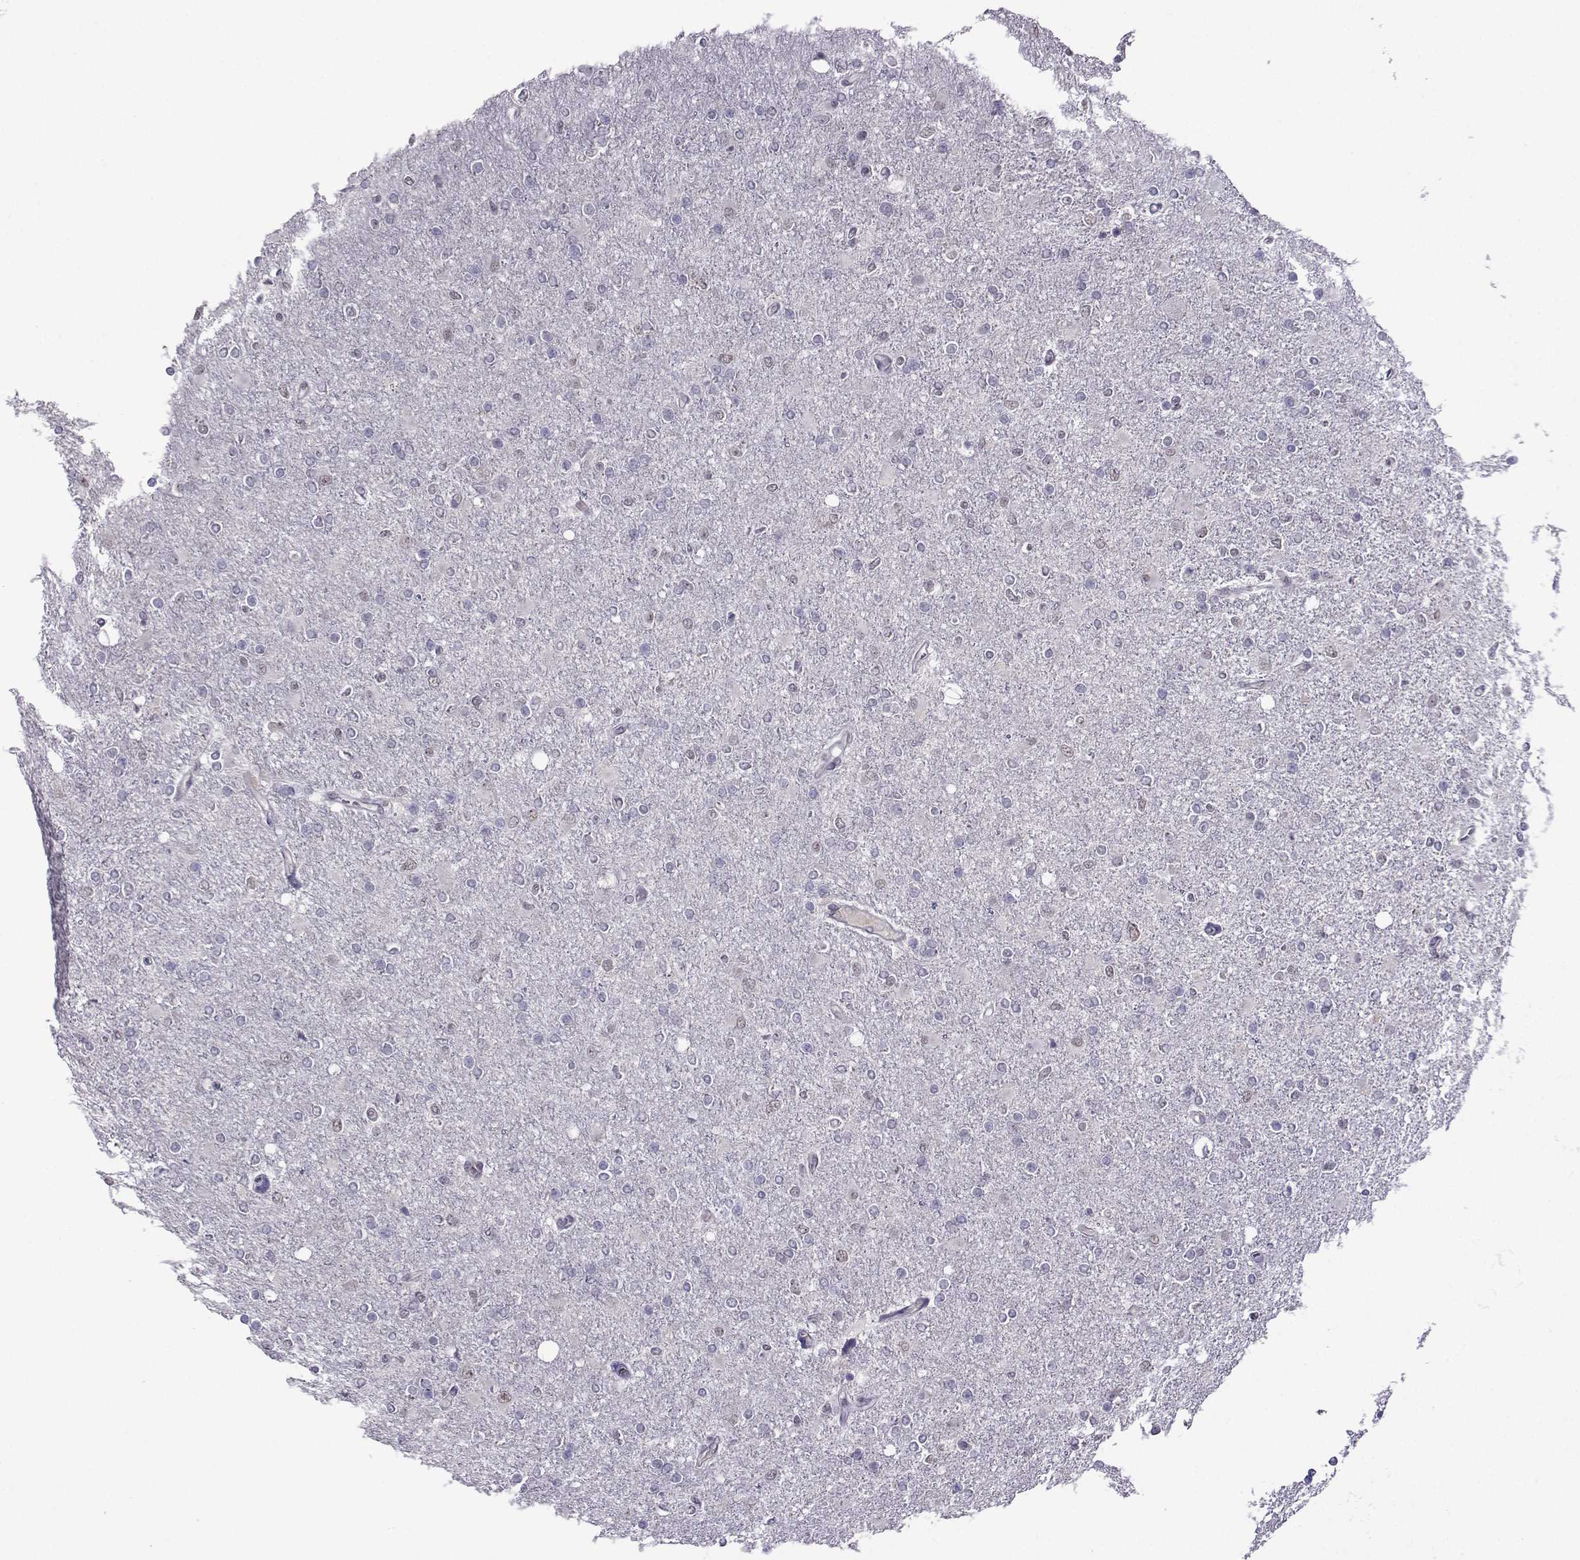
{"staining": {"intensity": "negative", "quantity": "none", "location": "none"}, "tissue": "glioma", "cell_type": "Tumor cells", "image_type": "cancer", "snomed": [{"axis": "morphology", "description": "Glioma, malignant, High grade"}, {"axis": "topography", "description": "Cerebral cortex"}], "caption": "An IHC micrograph of malignant glioma (high-grade) is shown. There is no staining in tumor cells of malignant glioma (high-grade). Nuclei are stained in blue.", "gene": "DDX20", "patient": {"sex": "male", "age": 70}}